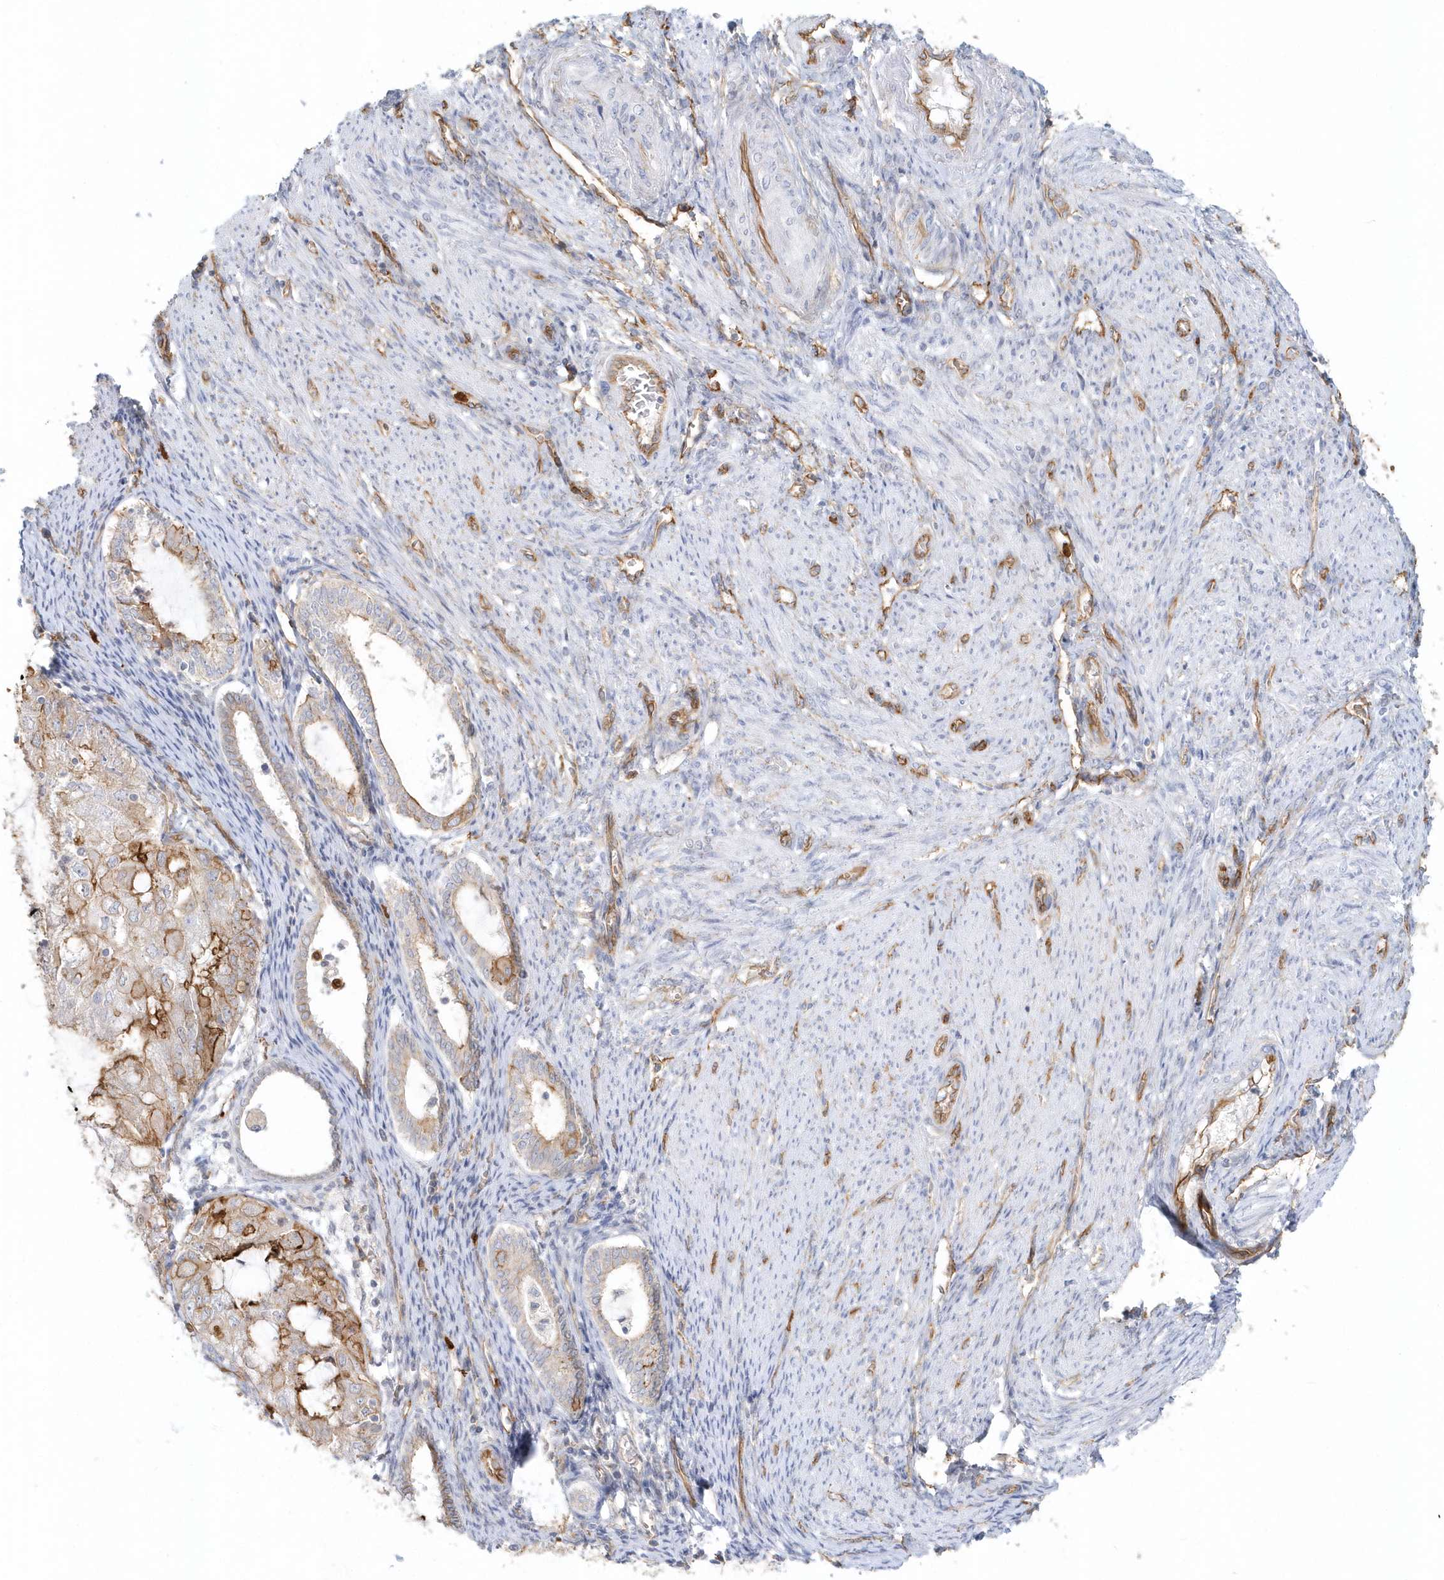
{"staining": {"intensity": "moderate", "quantity": "<25%", "location": "cytoplasmic/membranous"}, "tissue": "endometrial cancer", "cell_type": "Tumor cells", "image_type": "cancer", "snomed": [{"axis": "morphology", "description": "Adenocarcinoma, NOS"}, {"axis": "topography", "description": "Endometrium"}], "caption": "Endometrial cancer was stained to show a protein in brown. There is low levels of moderate cytoplasmic/membranous expression in about <25% of tumor cells.", "gene": "DNAH1", "patient": {"sex": "female", "age": 81}}